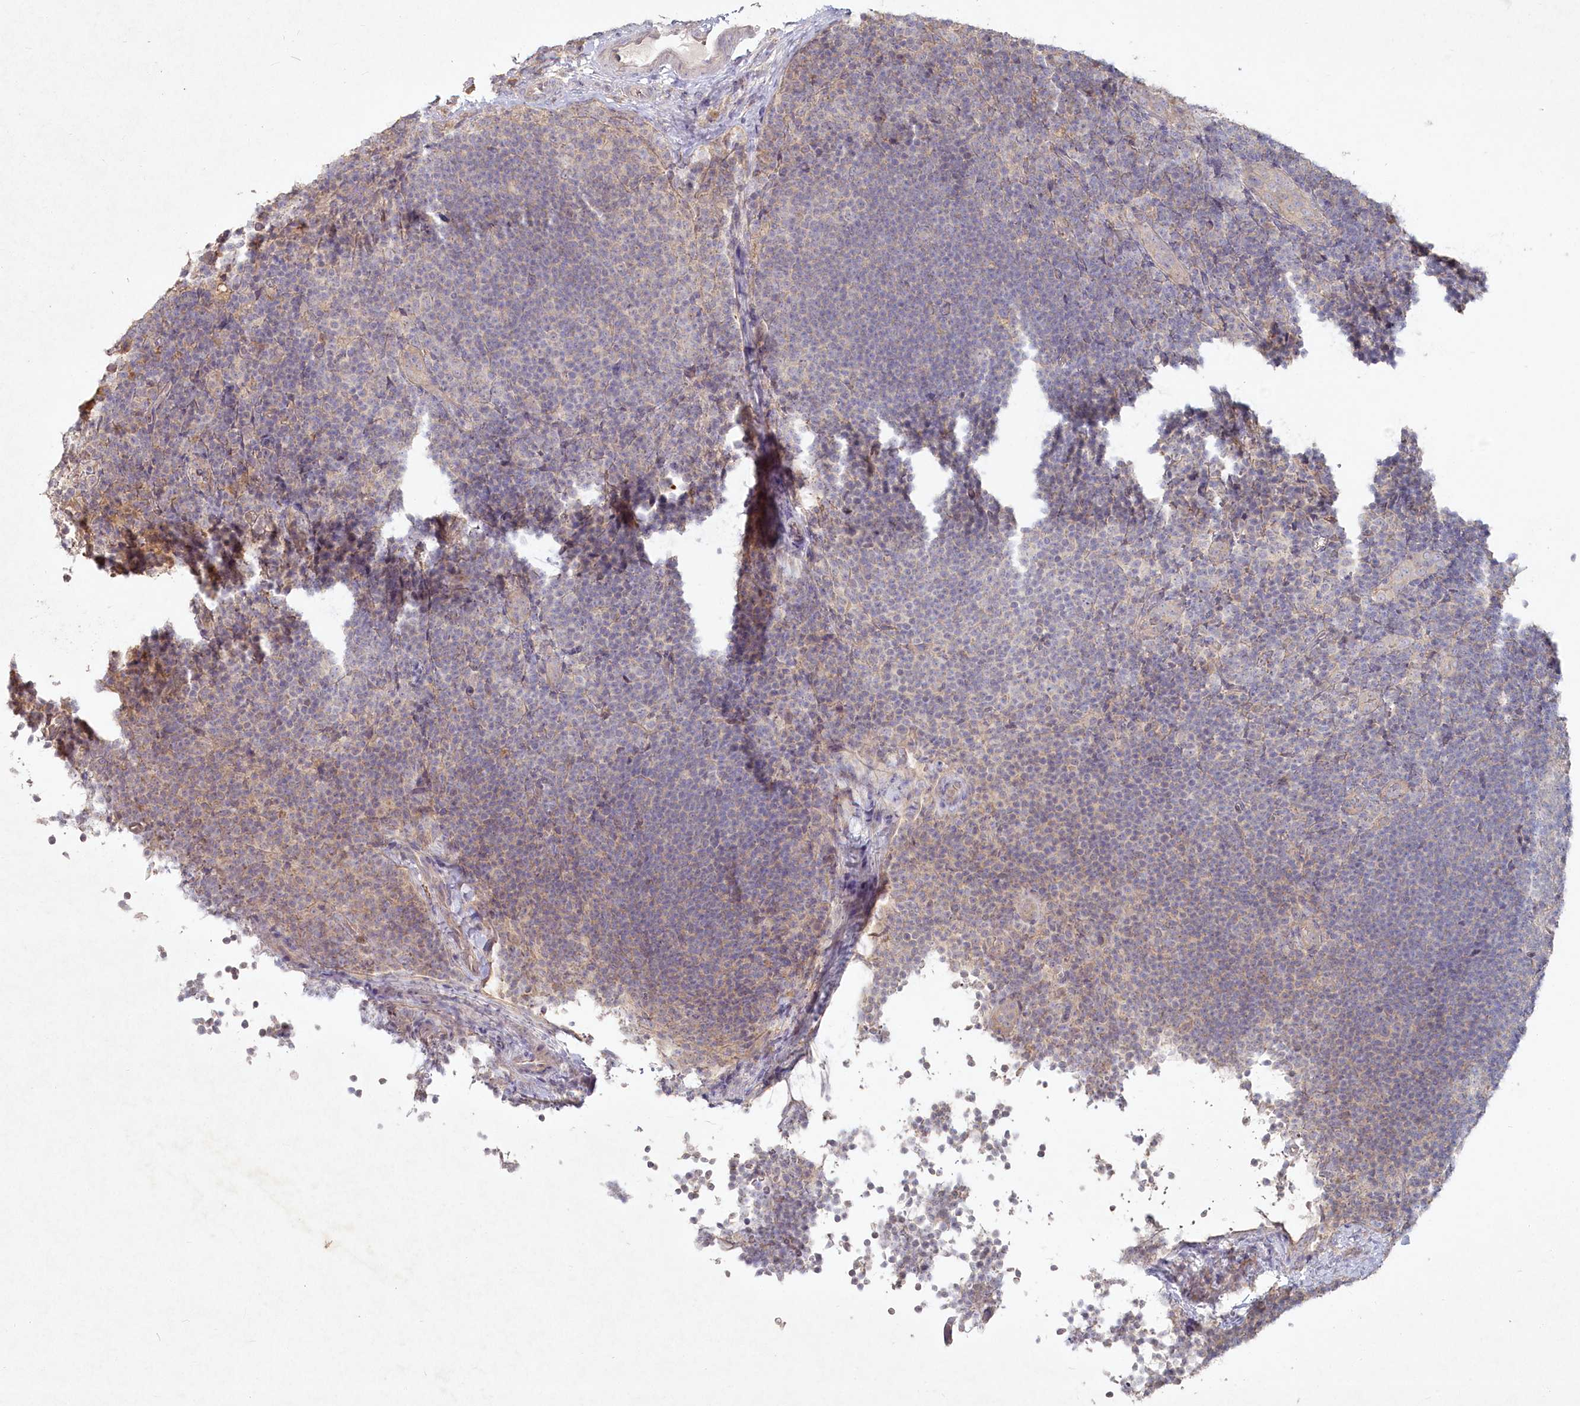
{"staining": {"intensity": "weak", "quantity": "<25%", "location": "cytoplasmic/membranous"}, "tissue": "lymph node", "cell_type": "Non-germinal center cells", "image_type": "normal", "snomed": [{"axis": "morphology", "description": "Normal tissue, NOS"}, {"axis": "topography", "description": "Lymph node"}], "caption": "A high-resolution photomicrograph shows IHC staining of unremarkable lymph node, which displays no significant staining in non-germinal center cells.", "gene": "TGFBRAP1", "patient": {"sex": "female", "age": 22}}